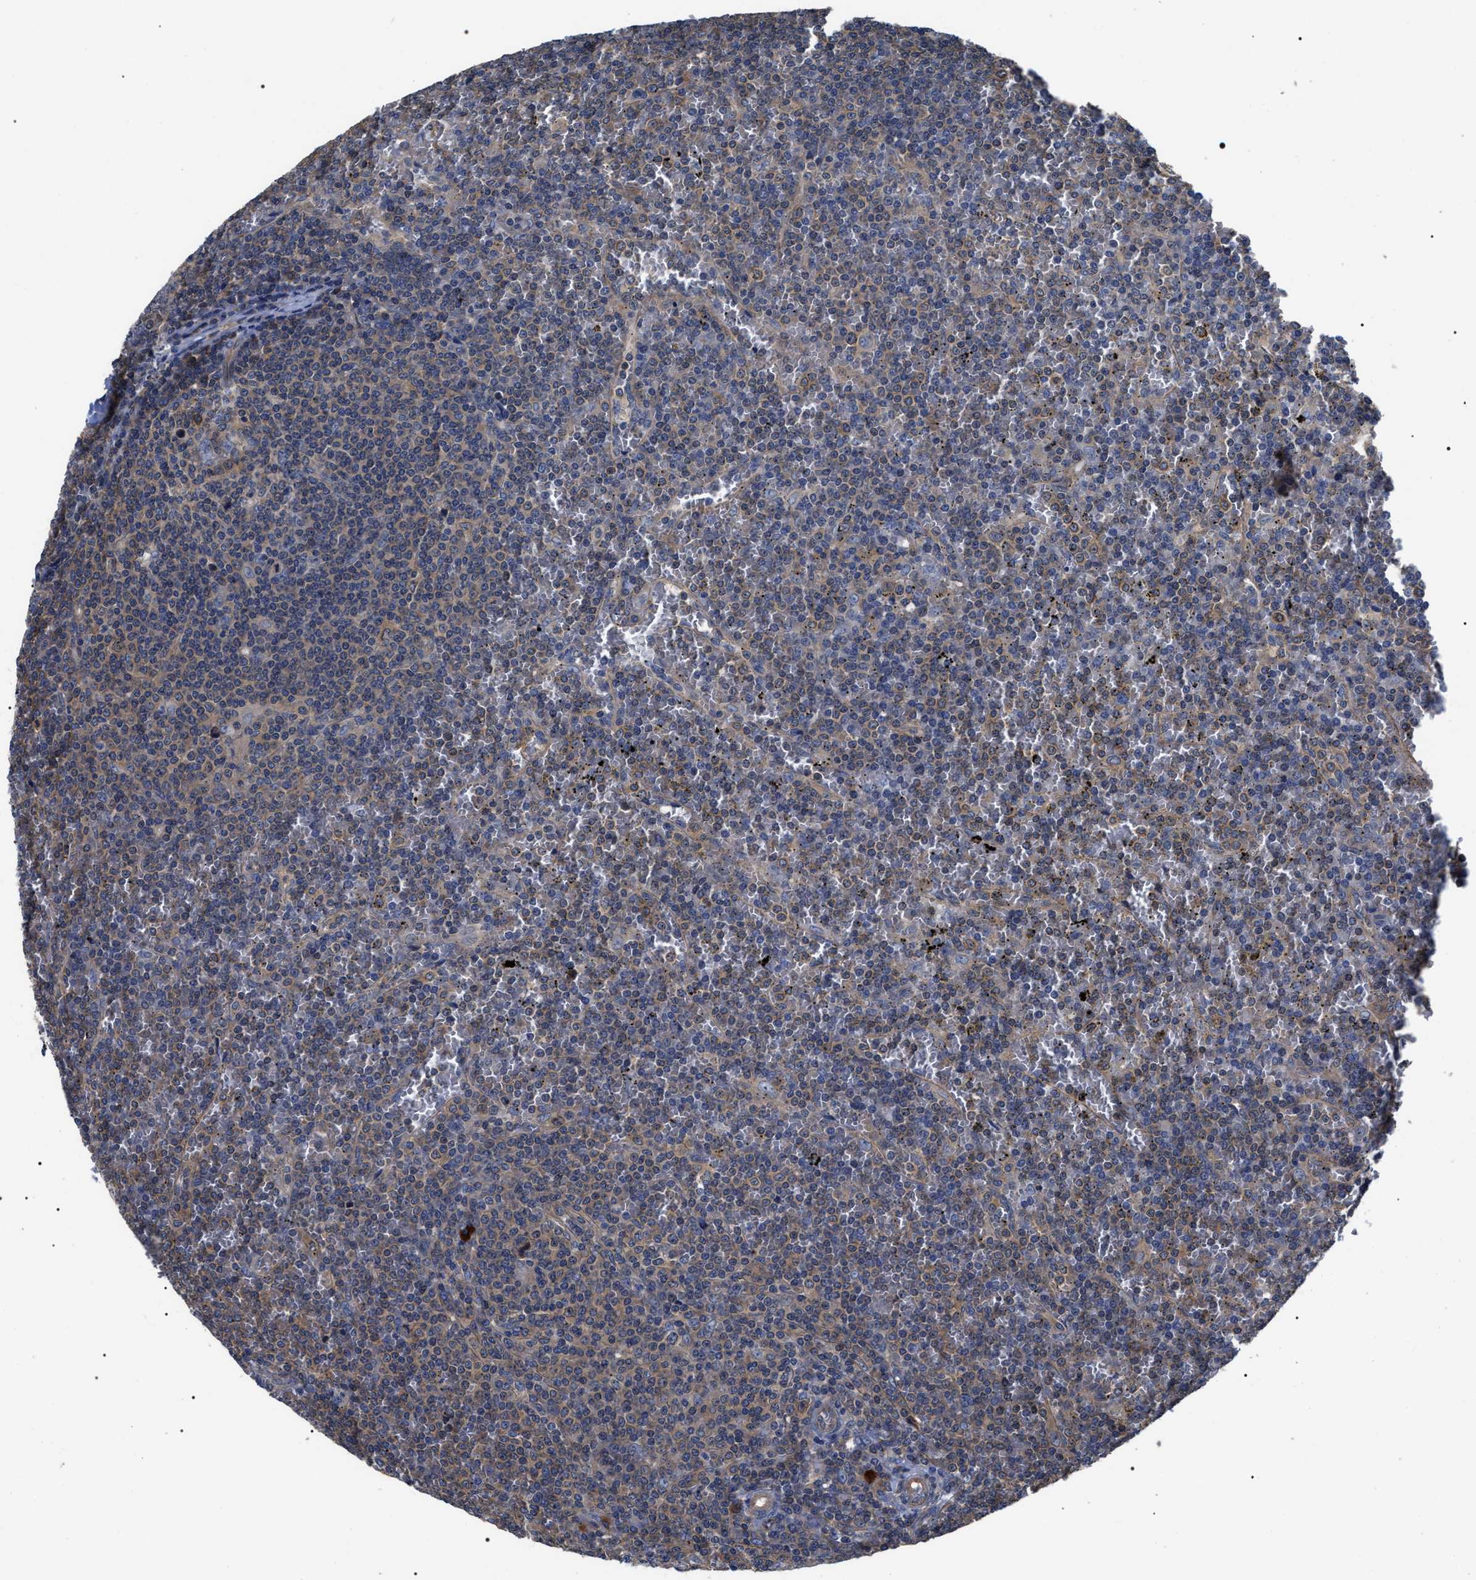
{"staining": {"intensity": "weak", "quantity": "<25%", "location": "cytoplasmic/membranous"}, "tissue": "lymphoma", "cell_type": "Tumor cells", "image_type": "cancer", "snomed": [{"axis": "morphology", "description": "Malignant lymphoma, non-Hodgkin's type, Low grade"}, {"axis": "topography", "description": "Spleen"}], "caption": "Protein analysis of lymphoma displays no significant staining in tumor cells.", "gene": "MIS18A", "patient": {"sex": "female", "age": 19}}